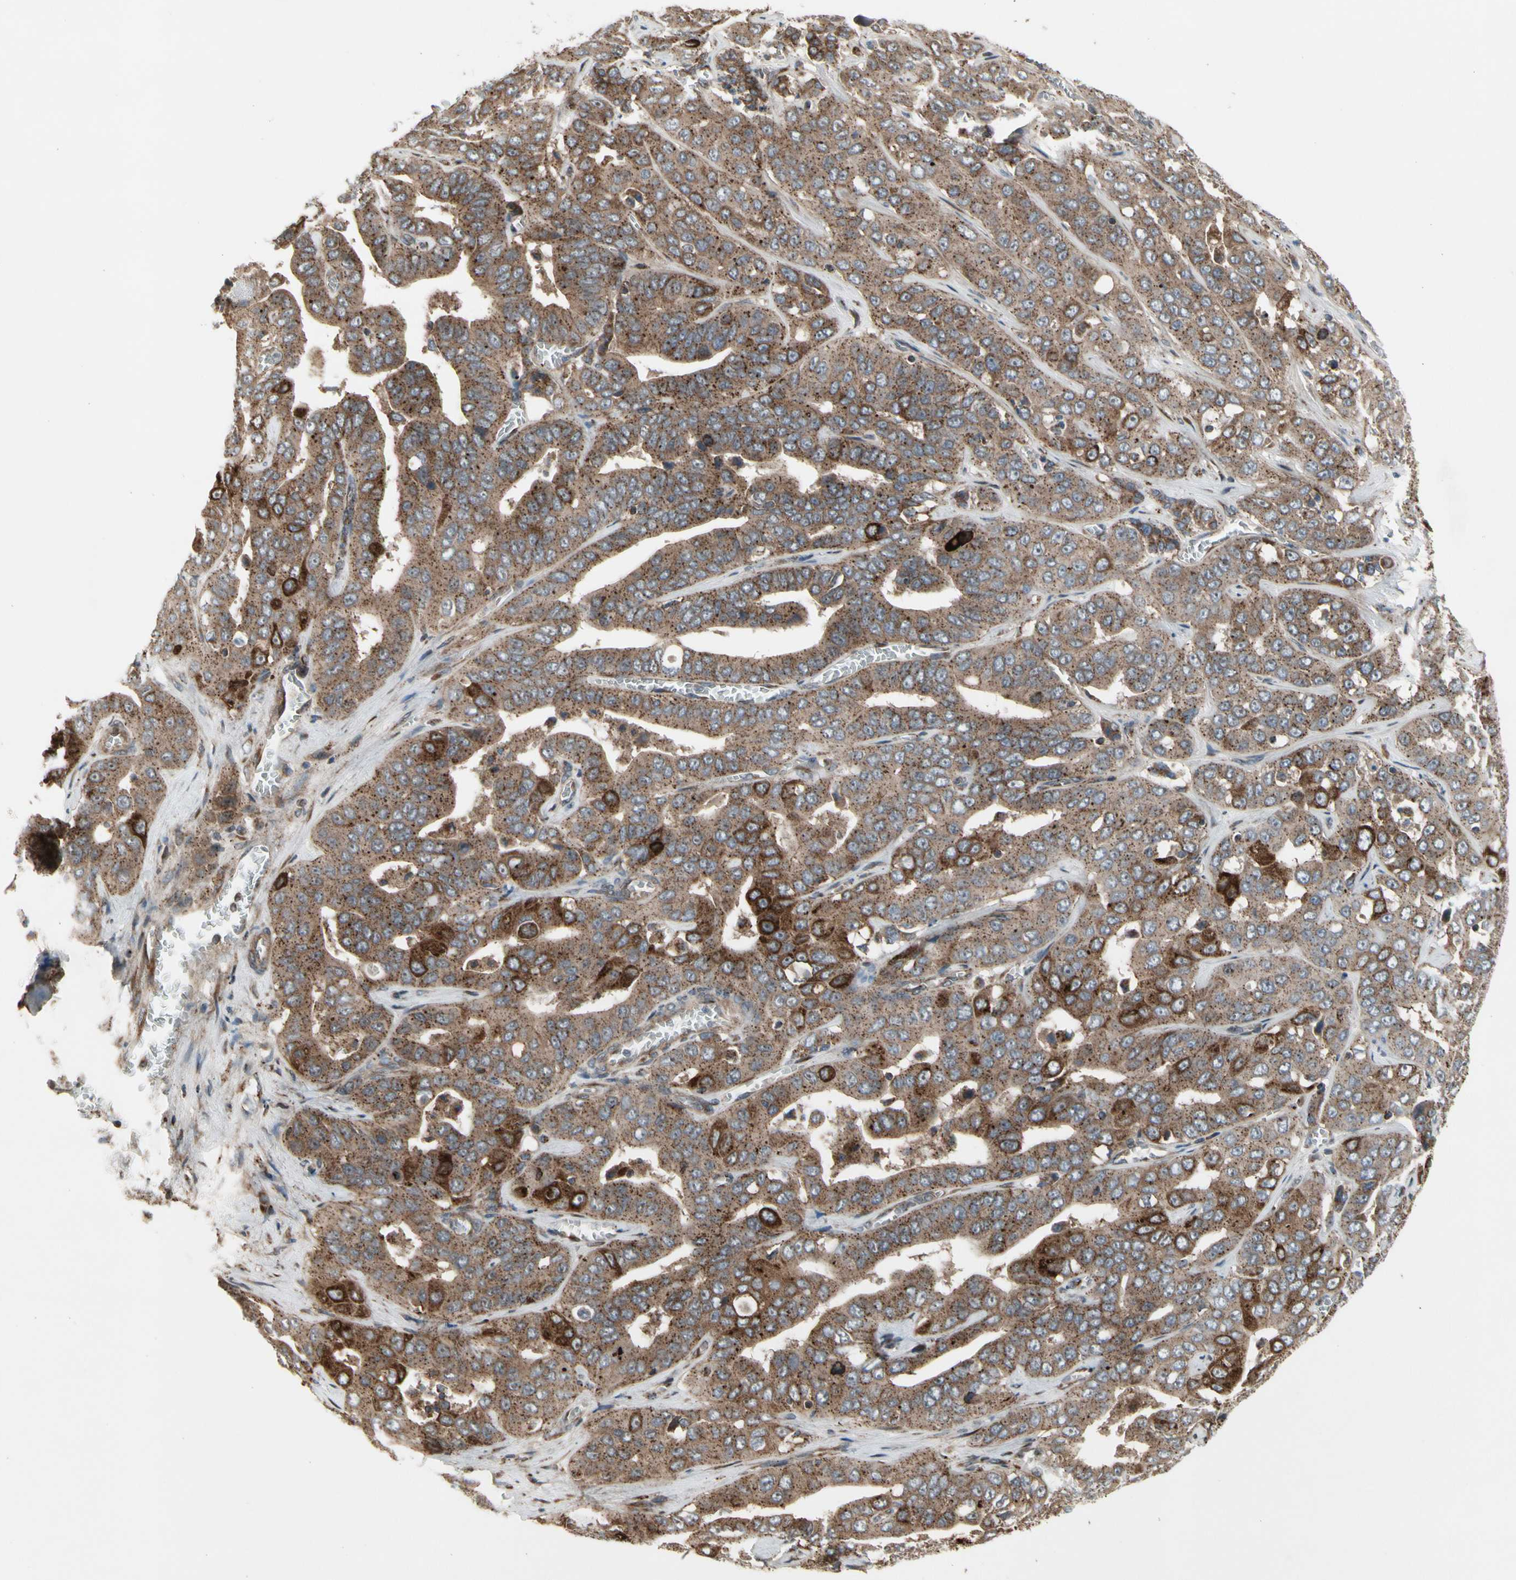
{"staining": {"intensity": "strong", "quantity": ">75%", "location": "cytoplasmic/membranous"}, "tissue": "liver cancer", "cell_type": "Tumor cells", "image_type": "cancer", "snomed": [{"axis": "morphology", "description": "Cholangiocarcinoma"}, {"axis": "topography", "description": "Liver"}], "caption": "A photomicrograph of human liver cancer (cholangiocarcinoma) stained for a protein shows strong cytoplasmic/membranous brown staining in tumor cells.", "gene": "SLC39A9", "patient": {"sex": "female", "age": 52}}